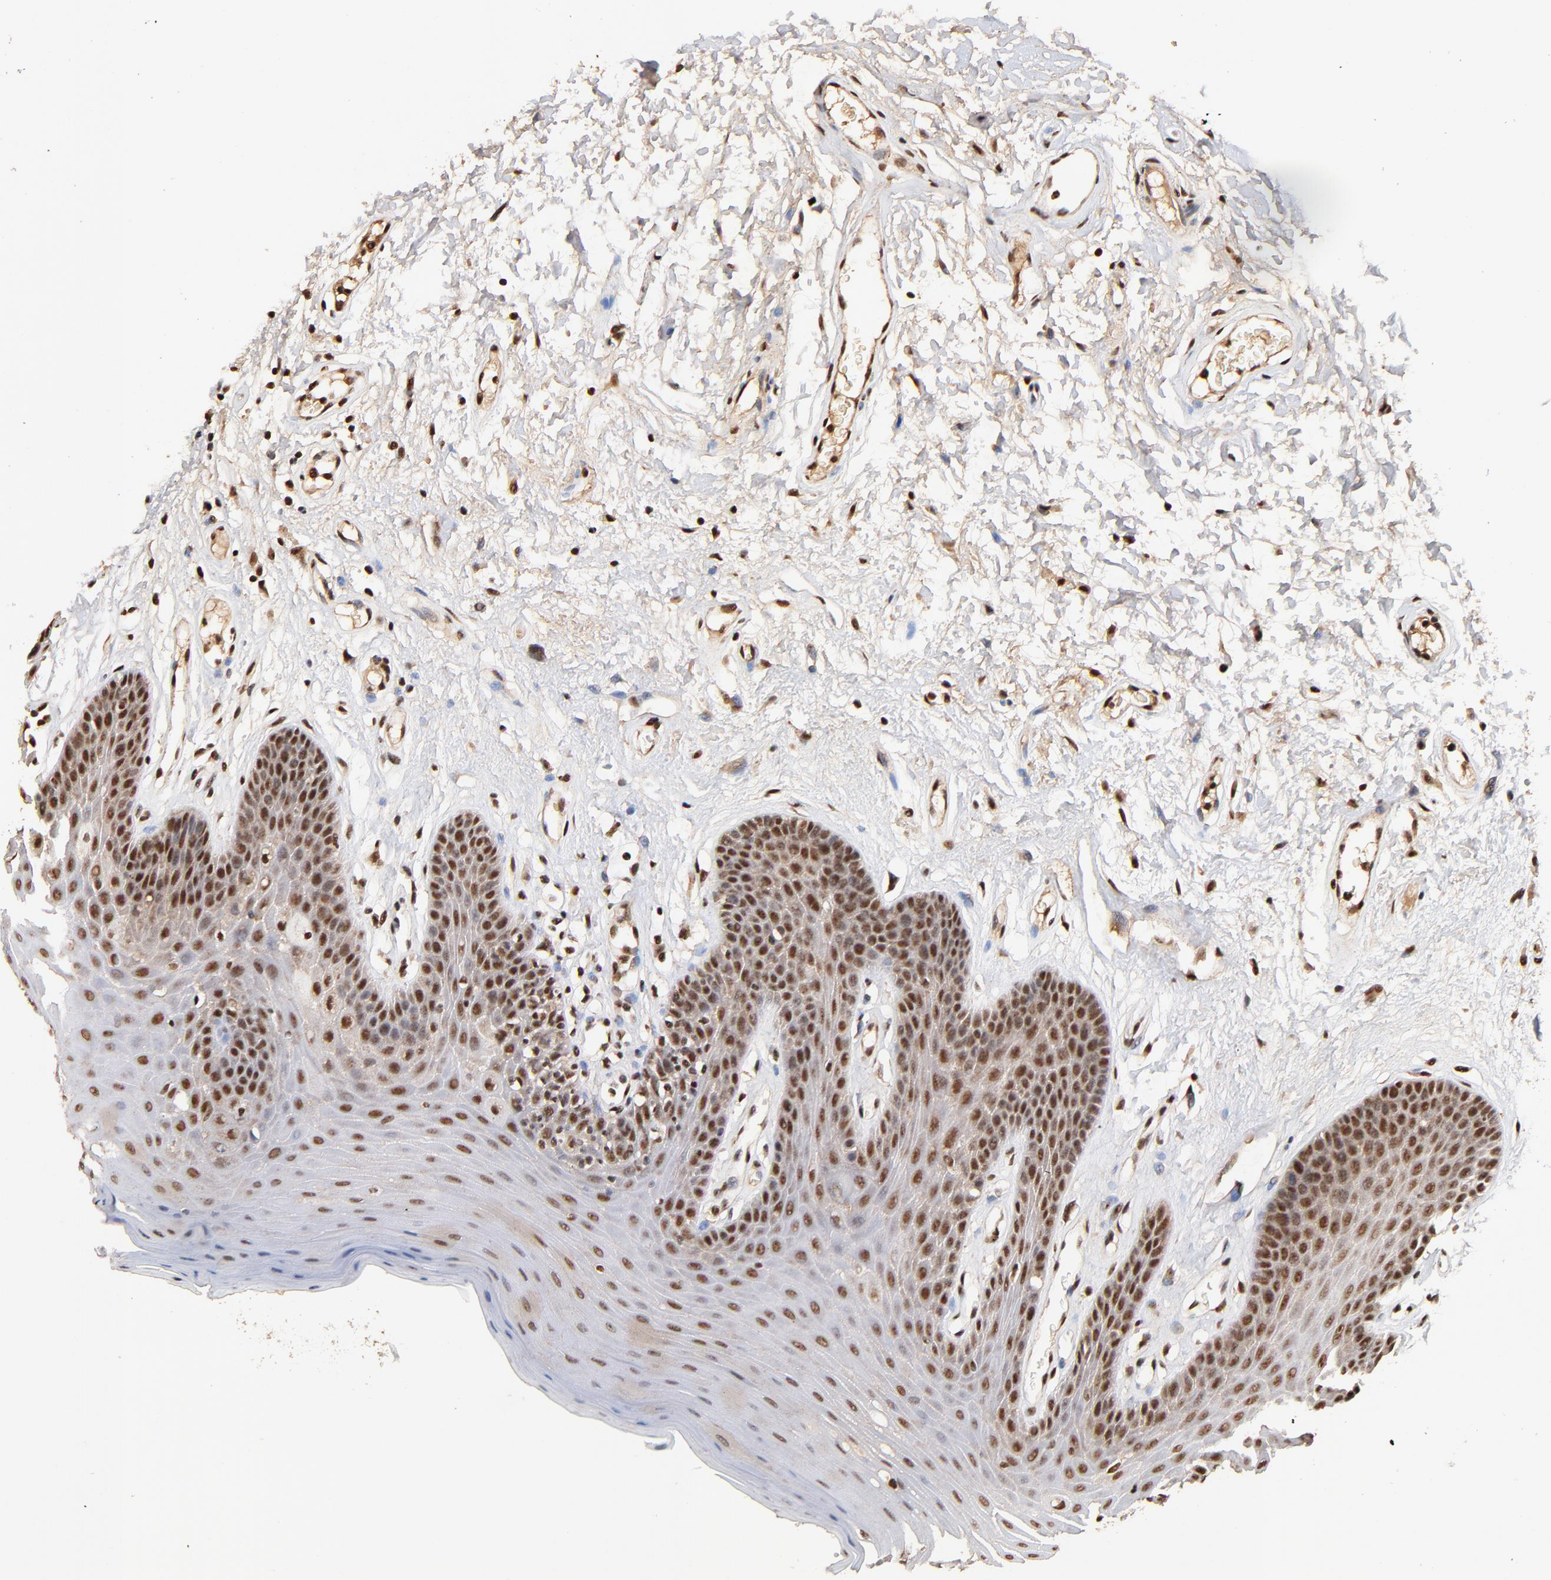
{"staining": {"intensity": "strong", "quantity": ">75%", "location": "cytoplasmic/membranous,nuclear"}, "tissue": "oral mucosa", "cell_type": "Squamous epithelial cells", "image_type": "normal", "snomed": [{"axis": "morphology", "description": "Normal tissue, NOS"}, {"axis": "morphology", "description": "Squamous cell carcinoma, NOS"}, {"axis": "topography", "description": "Skeletal muscle"}, {"axis": "topography", "description": "Oral tissue"}, {"axis": "topography", "description": "Head-Neck"}], "caption": "Squamous epithelial cells demonstrate strong cytoplasmic/membranous,nuclear positivity in about >75% of cells in benign oral mucosa. (DAB IHC, brown staining for protein, blue staining for nuclei).", "gene": "MED12", "patient": {"sex": "male", "age": 71}}